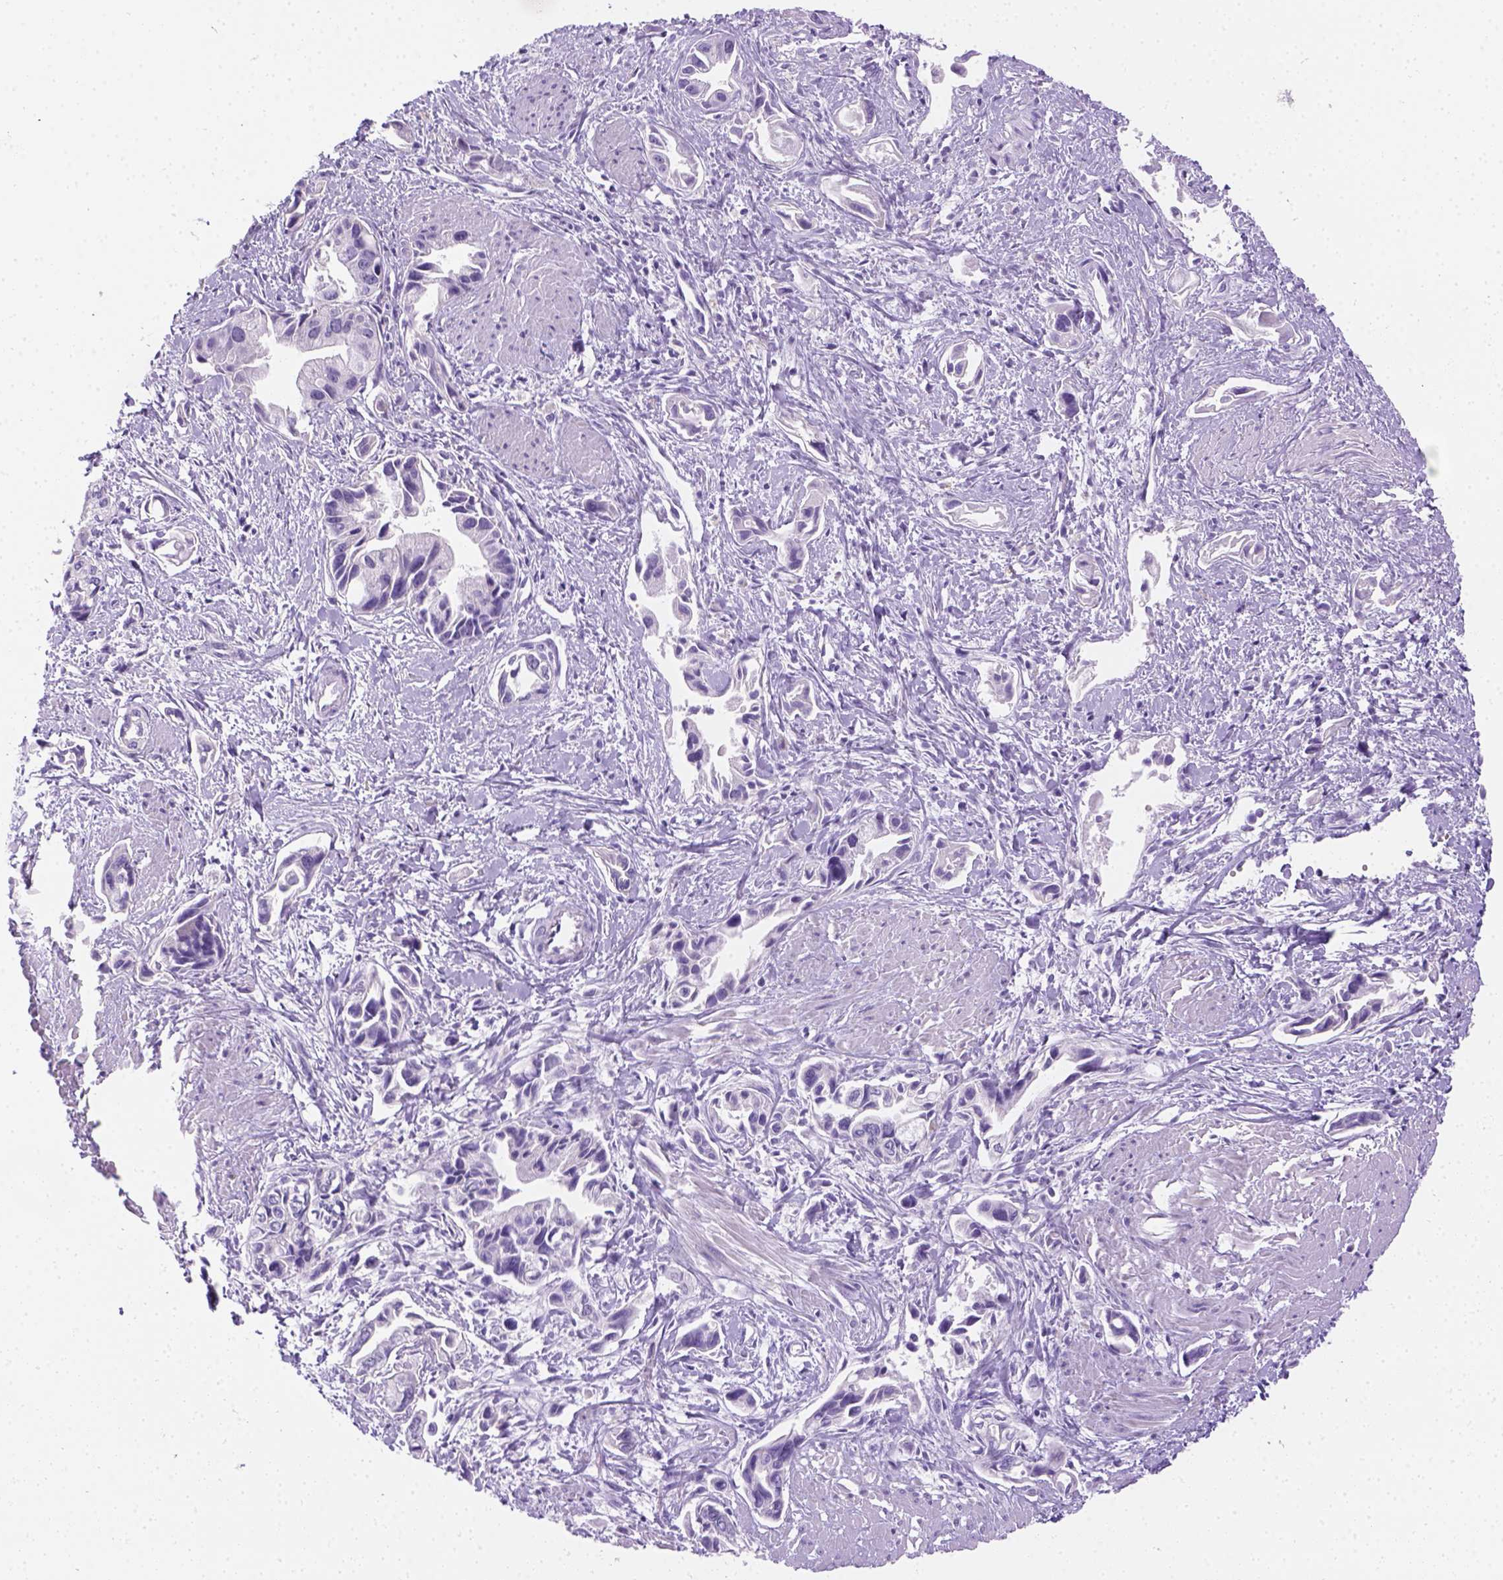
{"staining": {"intensity": "negative", "quantity": "none", "location": "none"}, "tissue": "pancreatic cancer", "cell_type": "Tumor cells", "image_type": "cancer", "snomed": [{"axis": "morphology", "description": "Adenocarcinoma, NOS"}, {"axis": "topography", "description": "Pancreas"}], "caption": "High magnification brightfield microscopy of pancreatic adenocarcinoma stained with DAB (3,3'-diaminobenzidine) (brown) and counterstained with hematoxylin (blue): tumor cells show no significant staining.", "gene": "TMEM38A", "patient": {"sex": "female", "age": 61}}